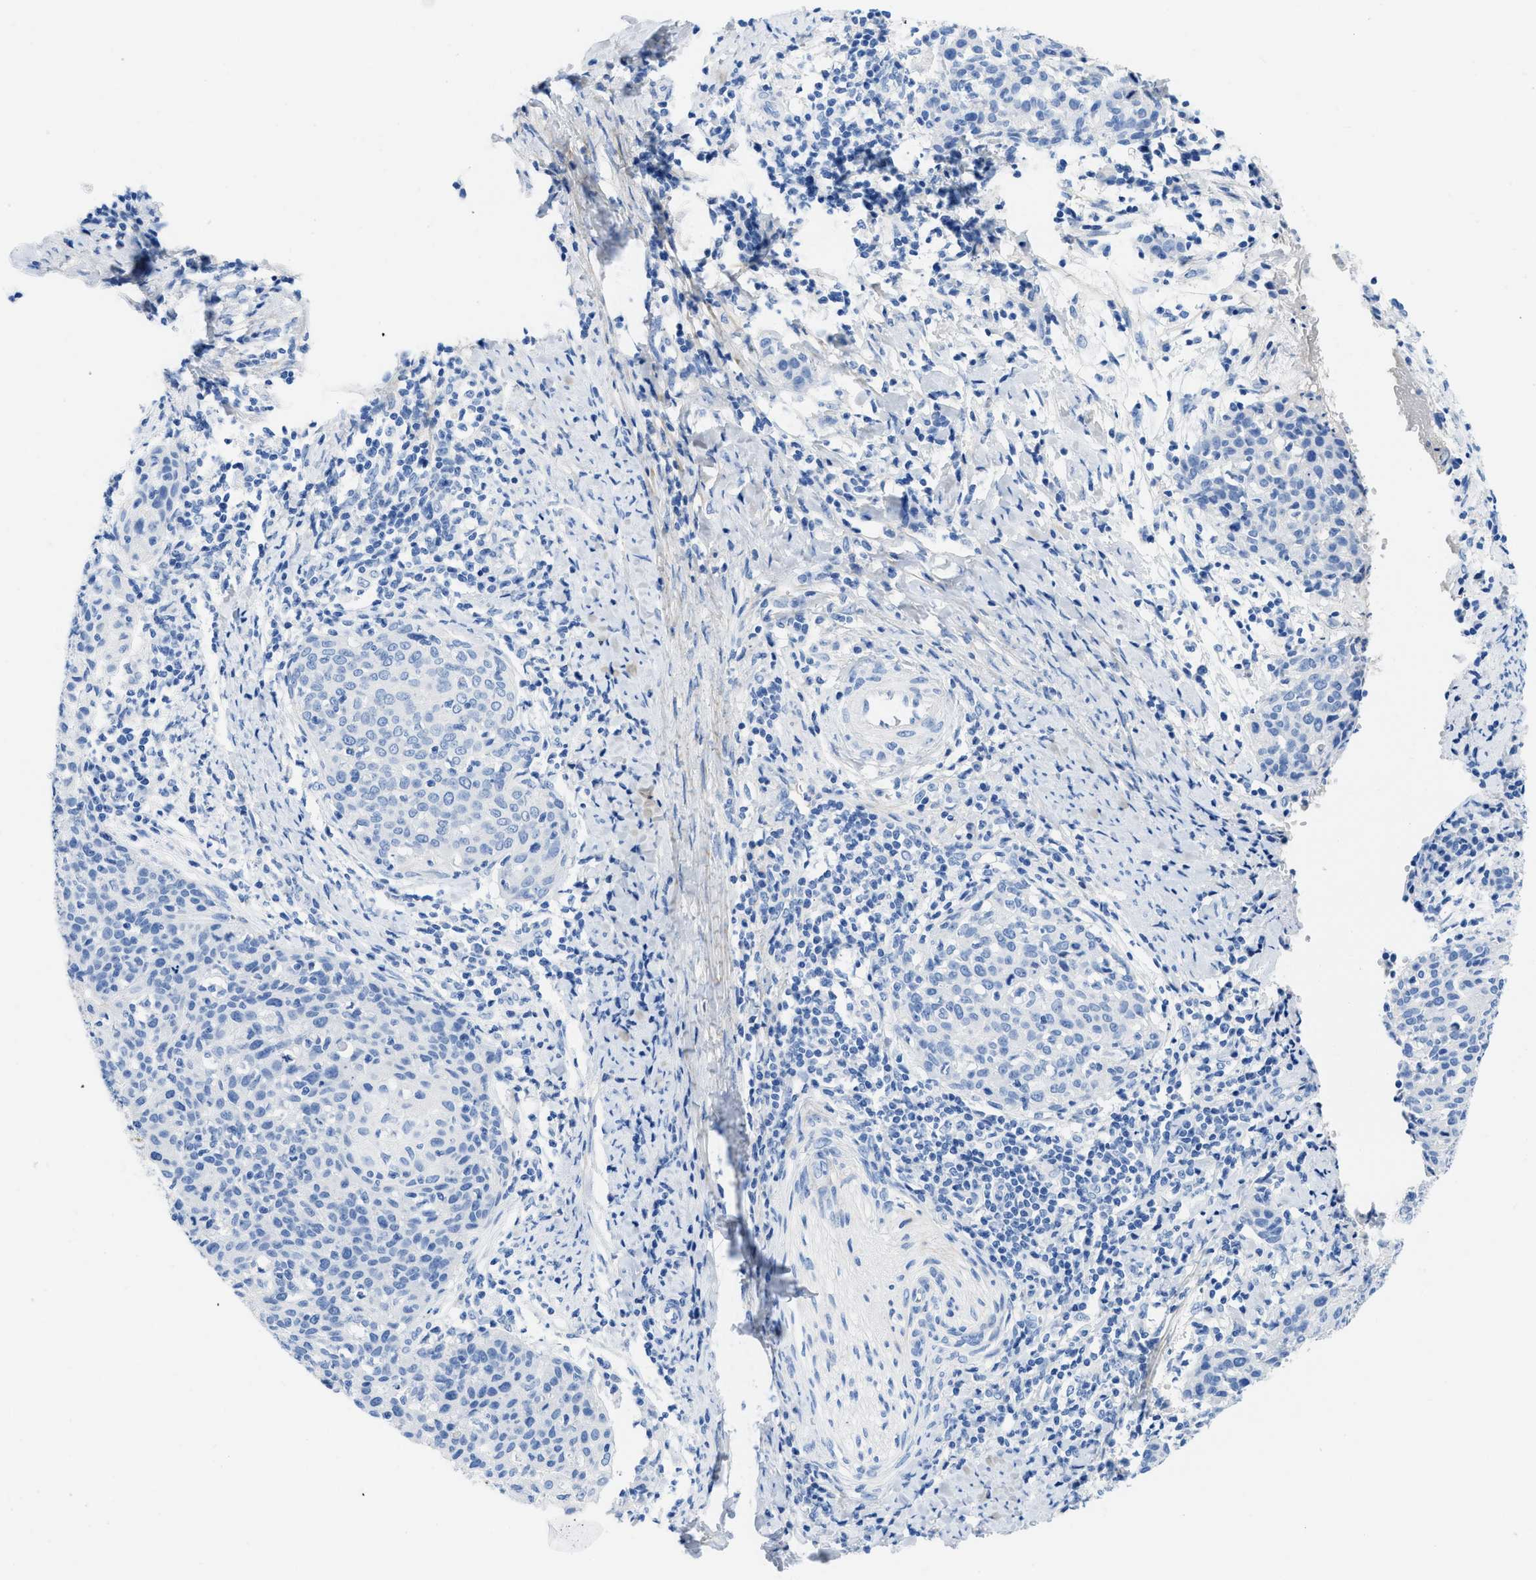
{"staining": {"intensity": "negative", "quantity": "none", "location": "none"}, "tissue": "cervical cancer", "cell_type": "Tumor cells", "image_type": "cancer", "snomed": [{"axis": "morphology", "description": "Squamous cell carcinoma, NOS"}, {"axis": "topography", "description": "Cervix"}], "caption": "High magnification brightfield microscopy of cervical squamous cell carcinoma stained with DAB (brown) and counterstained with hematoxylin (blue): tumor cells show no significant positivity. The staining is performed using DAB (3,3'-diaminobenzidine) brown chromogen with nuclei counter-stained in using hematoxylin.", "gene": "COL3A1", "patient": {"sex": "female", "age": 38}}